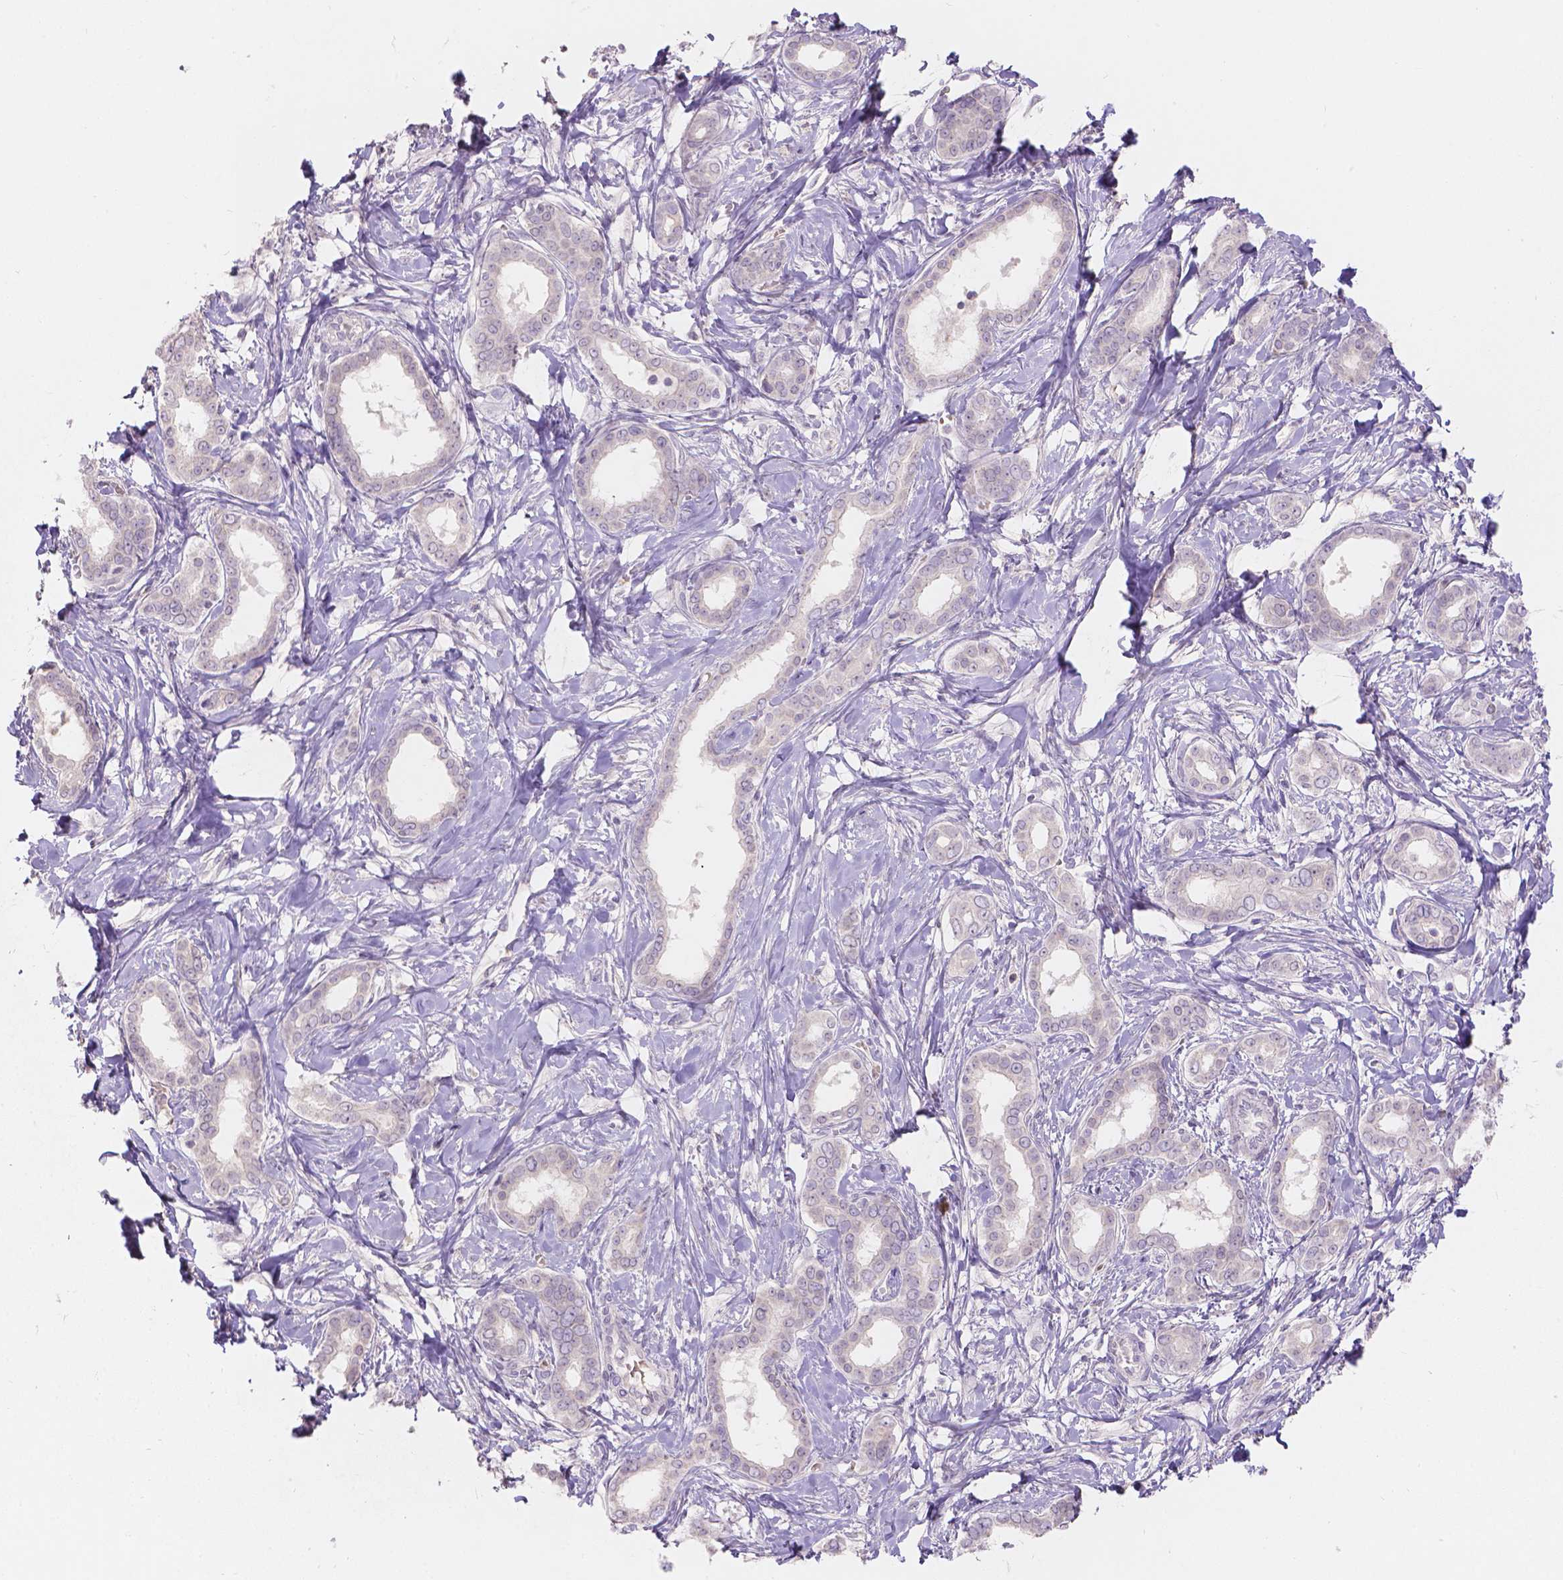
{"staining": {"intensity": "negative", "quantity": "none", "location": "none"}, "tissue": "liver cancer", "cell_type": "Tumor cells", "image_type": "cancer", "snomed": [{"axis": "morphology", "description": "Cholangiocarcinoma"}, {"axis": "topography", "description": "Liver"}], "caption": "Liver cholangiocarcinoma was stained to show a protein in brown. There is no significant expression in tumor cells.", "gene": "DCAF4L1", "patient": {"sex": "female", "age": 47}}